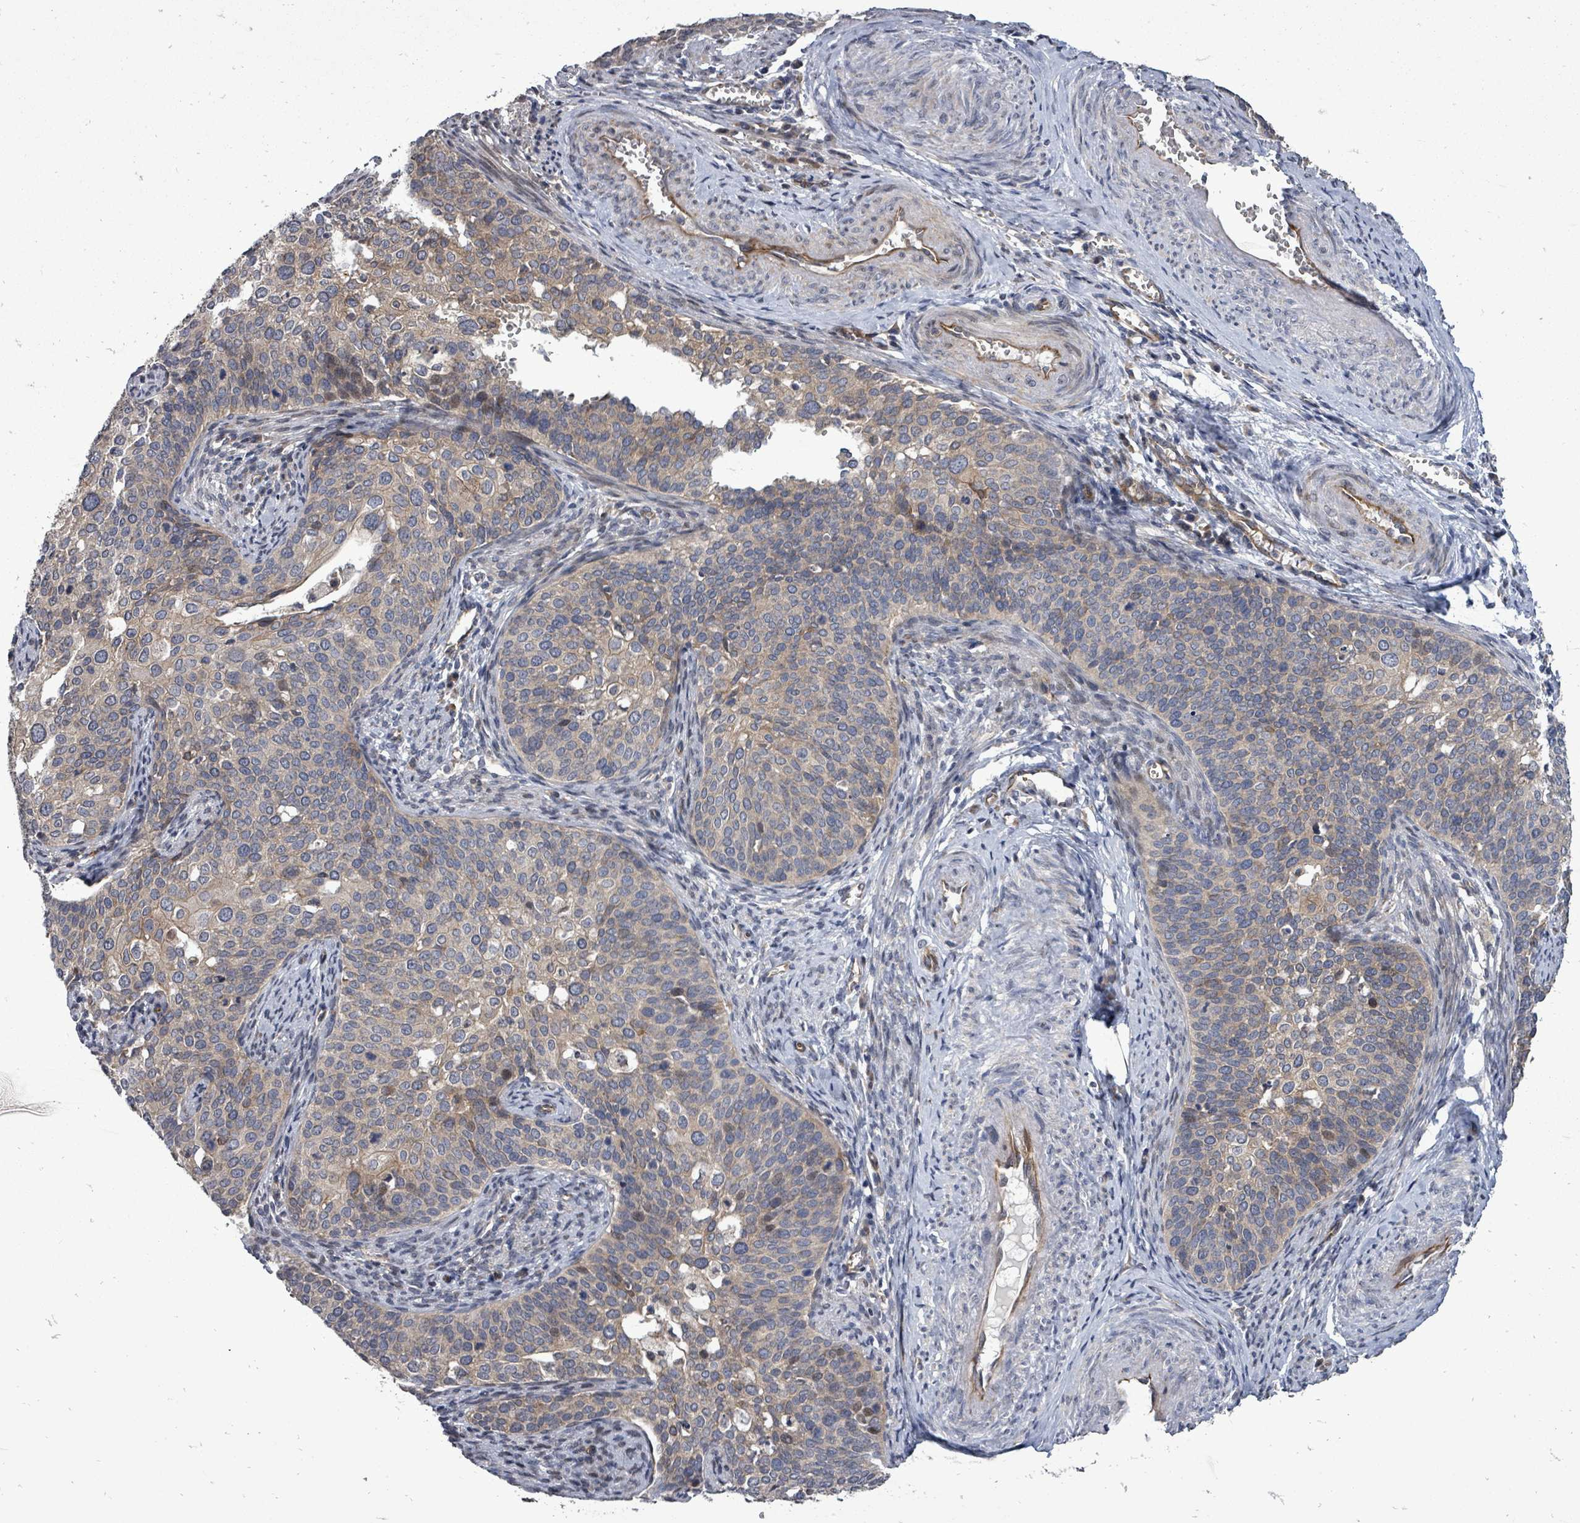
{"staining": {"intensity": "weak", "quantity": "25%-75%", "location": "cytoplasmic/membranous"}, "tissue": "cervical cancer", "cell_type": "Tumor cells", "image_type": "cancer", "snomed": [{"axis": "morphology", "description": "Squamous cell carcinoma, NOS"}, {"axis": "topography", "description": "Cervix"}], "caption": "Brown immunohistochemical staining in cervical squamous cell carcinoma exhibits weak cytoplasmic/membranous positivity in about 25%-75% of tumor cells. Using DAB (brown) and hematoxylin (blue) stains, captured at high magnification using brightfield microscopy.", "gene": "RALGAPB", "patient": {"sex": "female", "age": 44}}